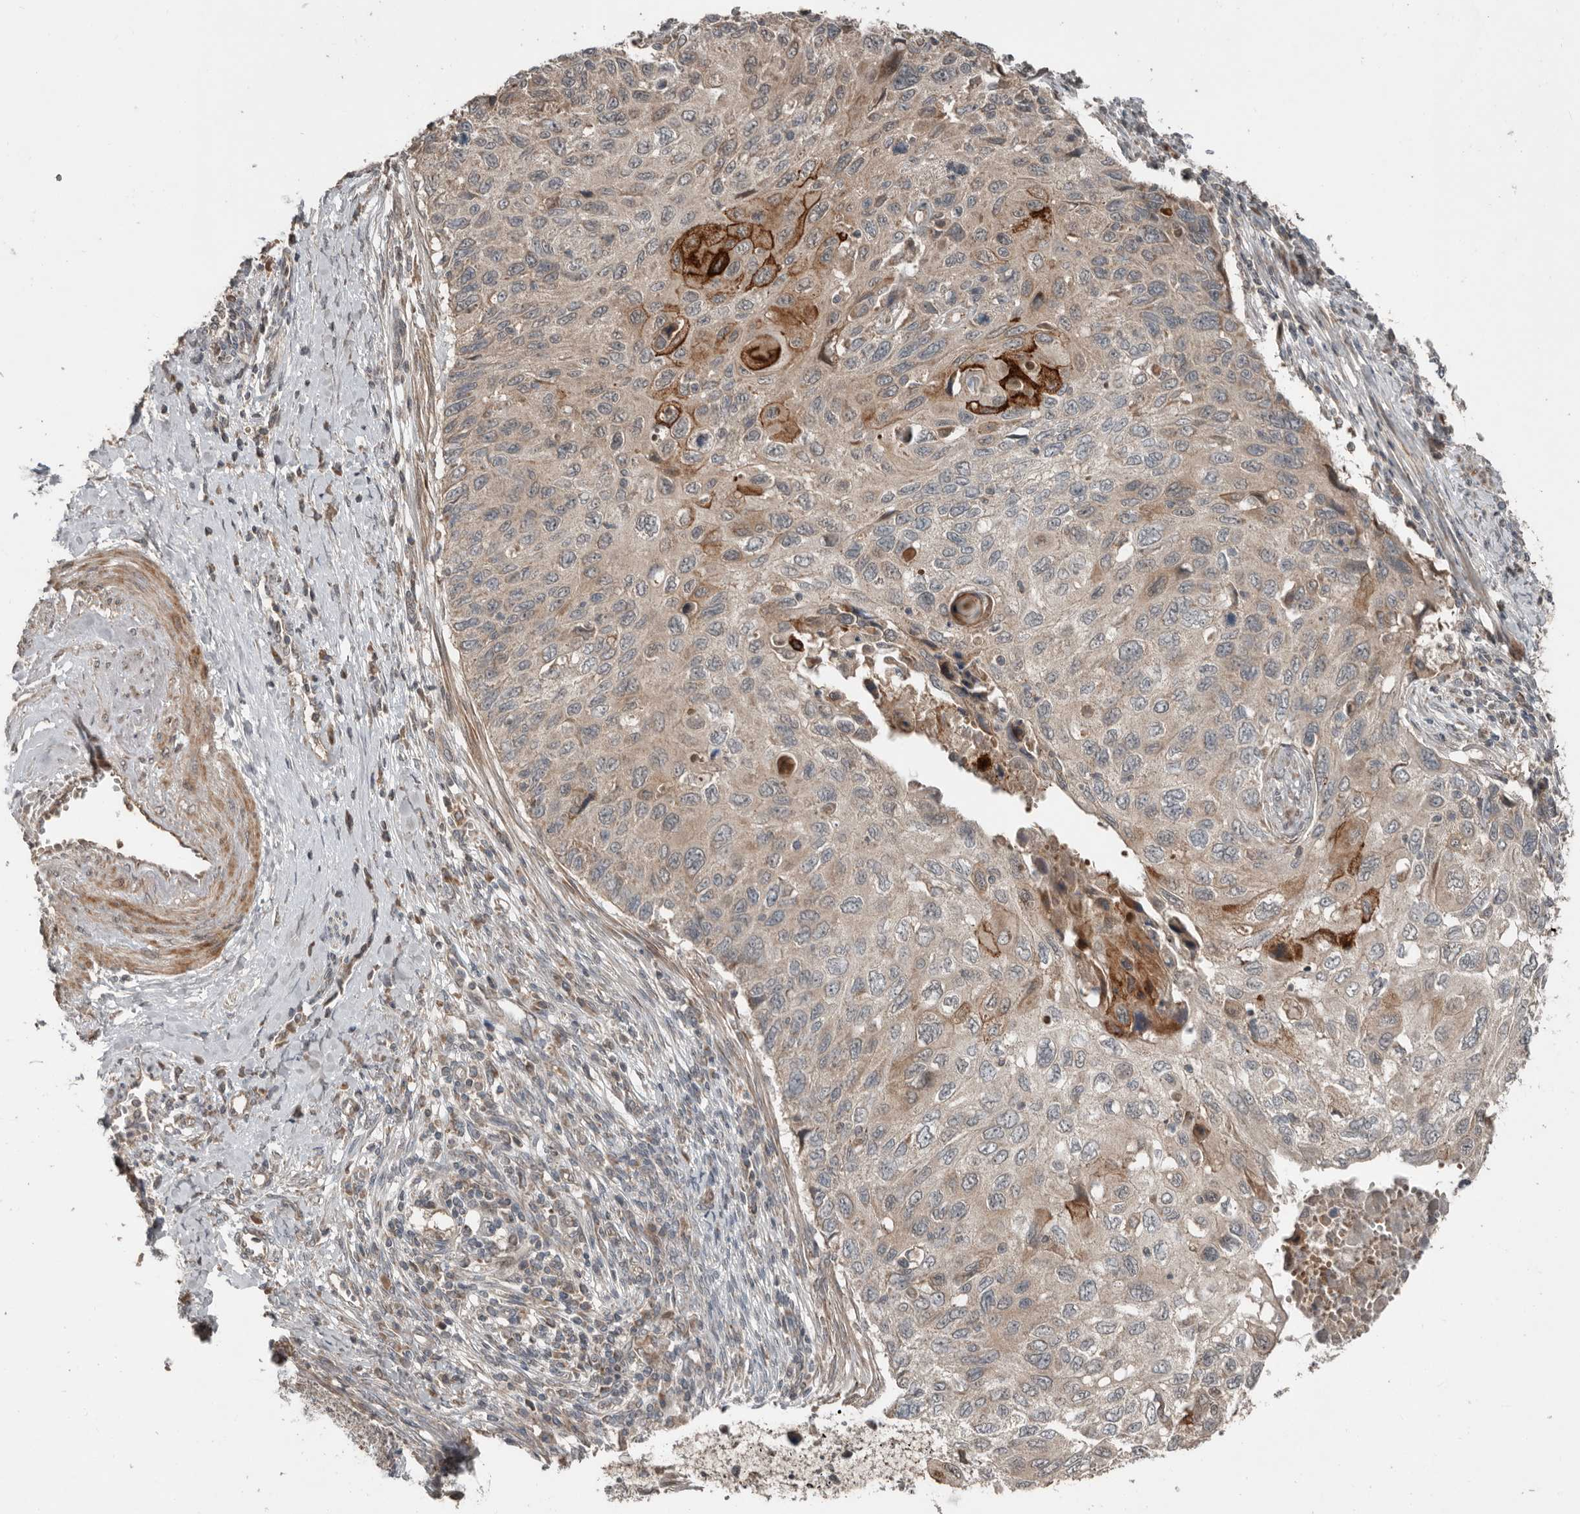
{"staining": {"intensity": "strong", "quantity": "<25%", "location": "cytoplasmic/membranous"}, "tissue": "cervical cancer", "cell_type": "Tumor cells", "image_type": "cancer", "snomed": [{"axis": "morphology", "description": "Squamous cell carcinoma, NOS"}, {"axis": "topography", "description": "Cervix"}], "caption": "Protein staining of cervical cancer tissue shows strong cytoplasmic/membranous staining in approximately <25% of tumor cells. (brown staining indicates protein expression, while blue staining denotes nuclei).", "gene": "SLC6A7", "patient": {"sex": "female", "age": 70}}